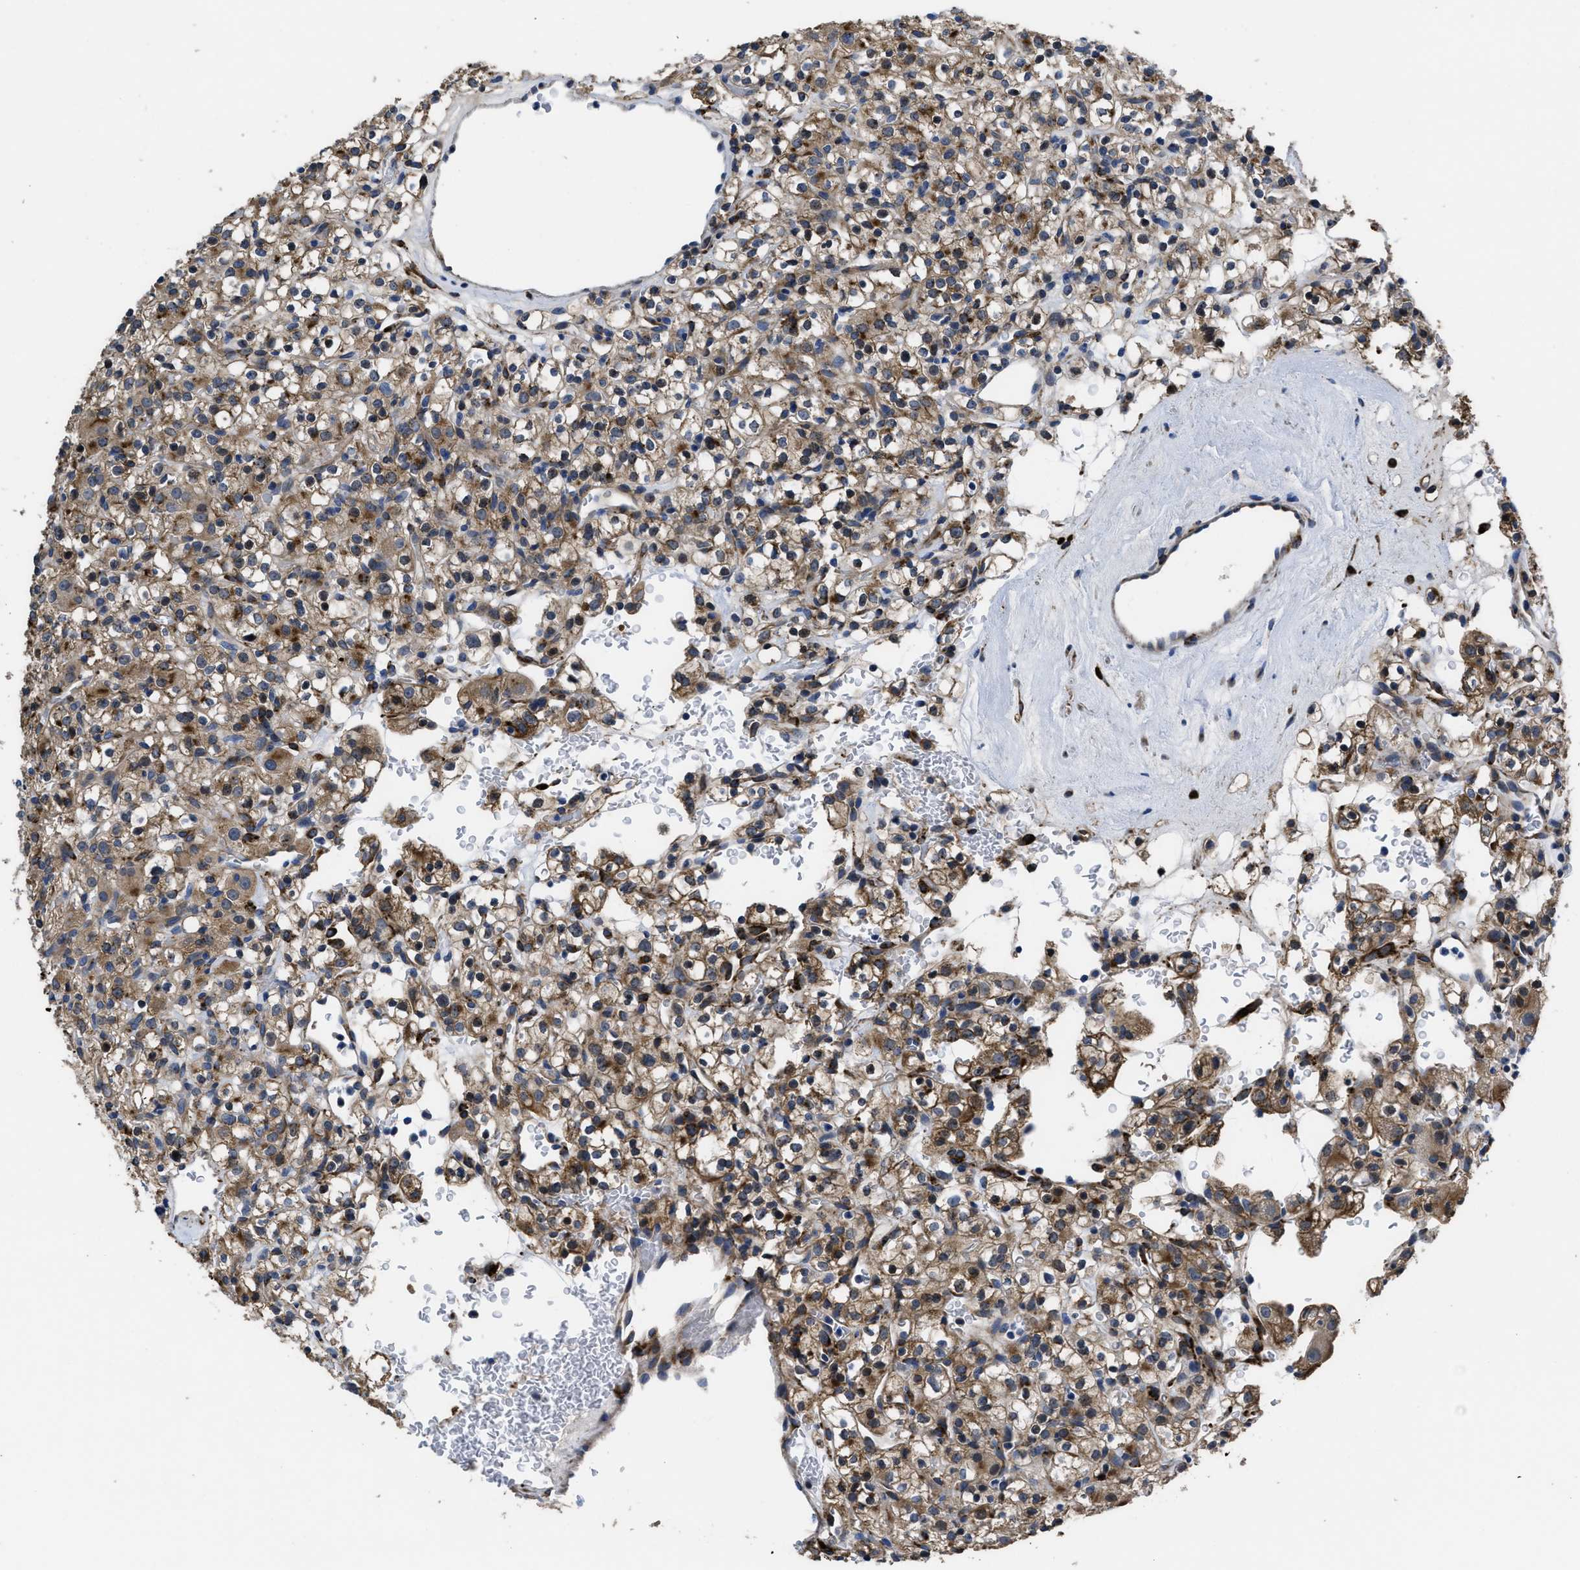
{"staining": {"intensity": "moderate", "quantity": ">75%", "location": "cytoplasmic/membranous"}, "tissue": "renal cancer", "cell_type": "Tumor cells", "image_type": "cancer", "snomed": [{"axis": "morphology", "description": "Normal tissue, NOS"}, {"axis": "morphology", "description": "Adenocarcinoma, NOS"}, {"axis": "topography", "description": "Kidney"}], "caption": "A brown stain shows moderate cytoplasmic/membranous expression of a protein in renal cancer (adenocarcinoma) tumor cells.", "gene": "SQLE", "patient": {"sex": "female", "age": 72}}